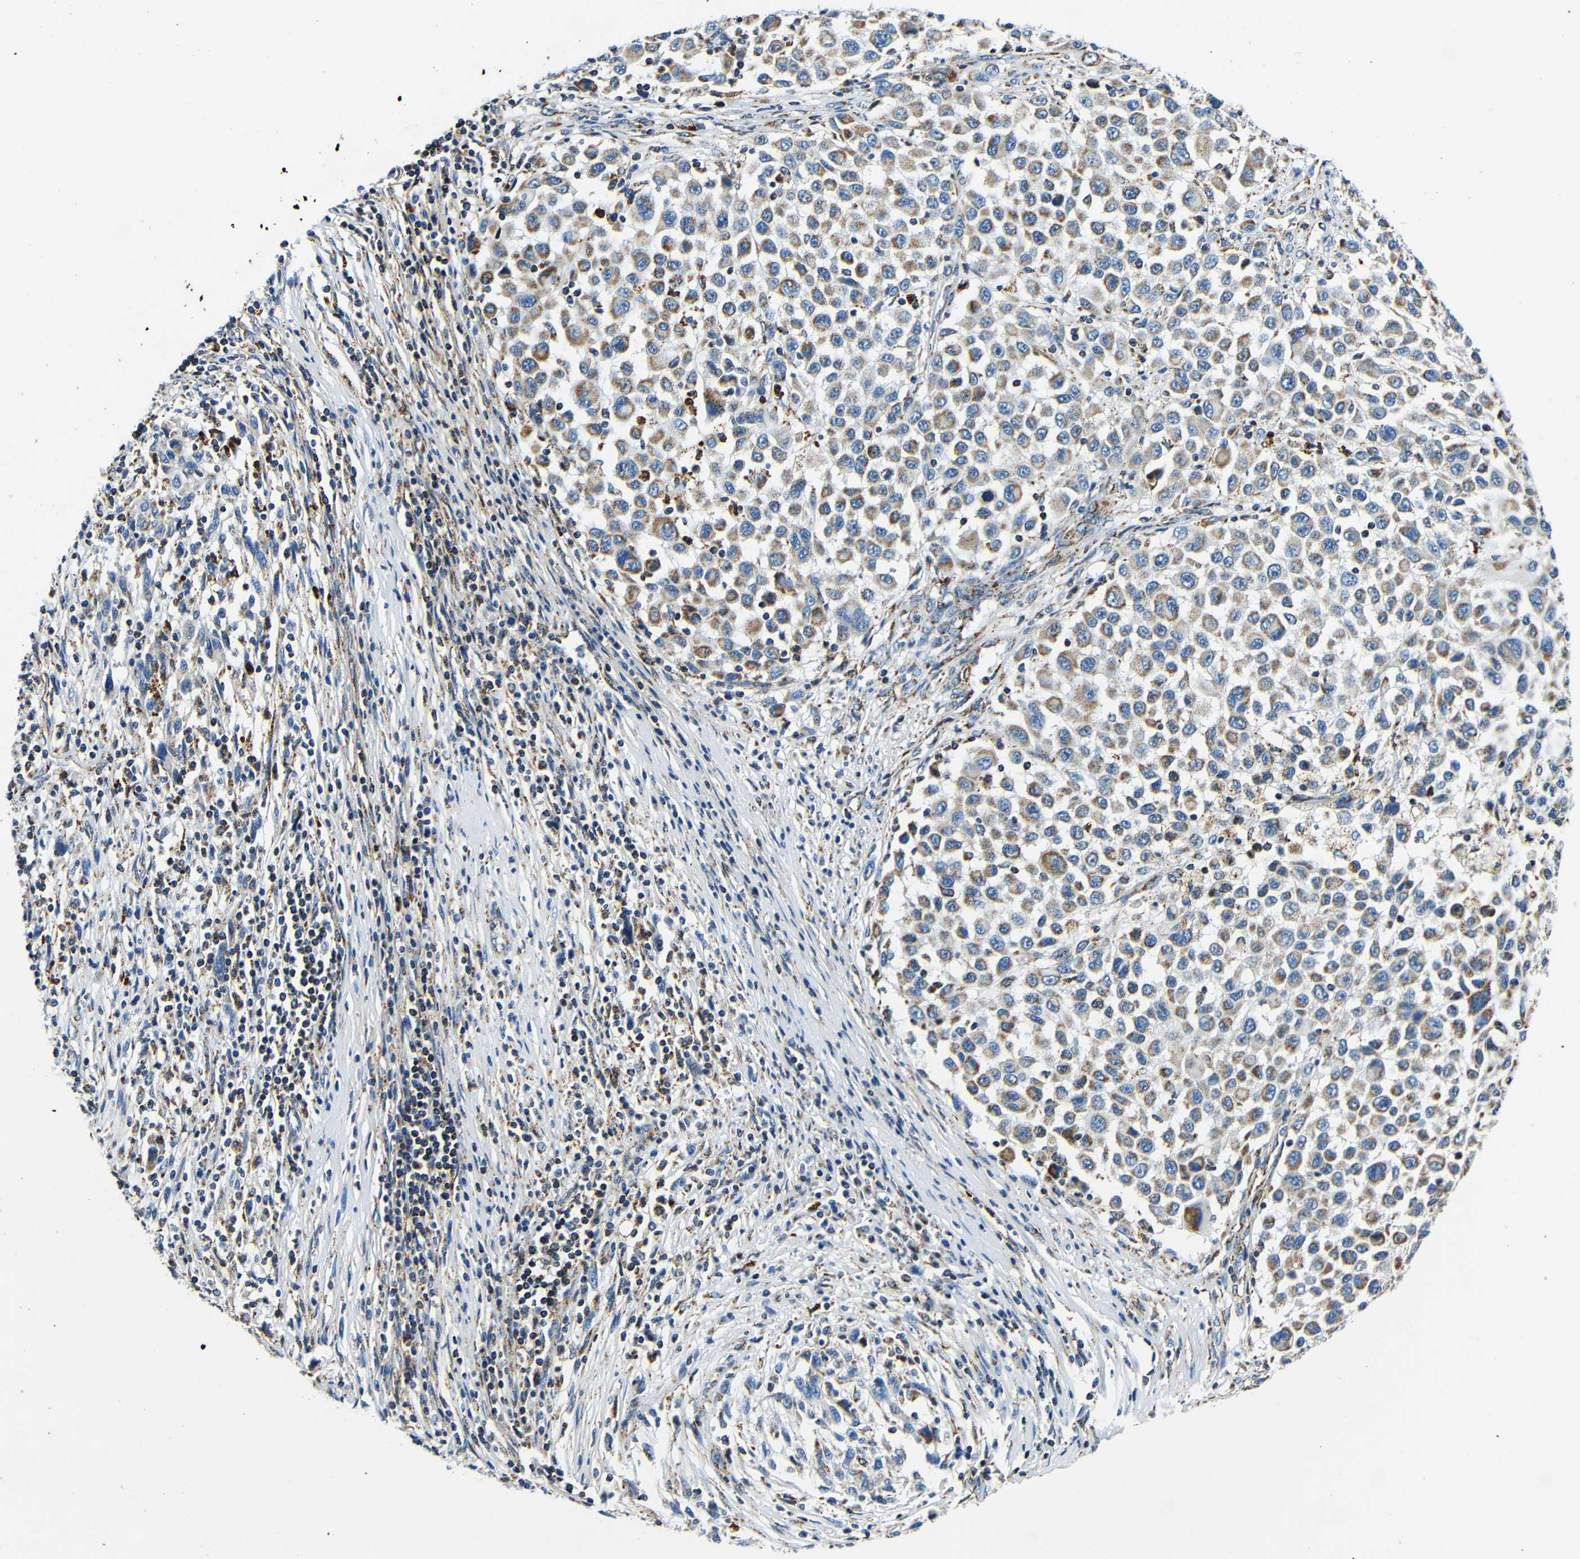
{"staining": {"intensity": "moderate", "quantity": ">75%", "location": "cytoplasmic/membranous"}, "tissue": "melanoma", "cell_type": "Tumor cells", "image_type": "cancer", "snomed": [{"axis": "morphology", "description": "Malignant melanoma, Metastatic site"}, {"axis": "topography", "description": "Lymph node"}], "caption": "Immunohistochemistry (IHC) photomicrograph of neoplastic tissue: human malignant melanoma (metastatic site) stained using immunohistochemistry (IHC) exhibits medium levels of moderate protein expression localized specifically in the cytoplasmic/membranous of tumor cells, appearing as a cytoplasmic/membranous brown color.", "gene": "GALNT18", "patient": {"sex": "male", "age": 61}}